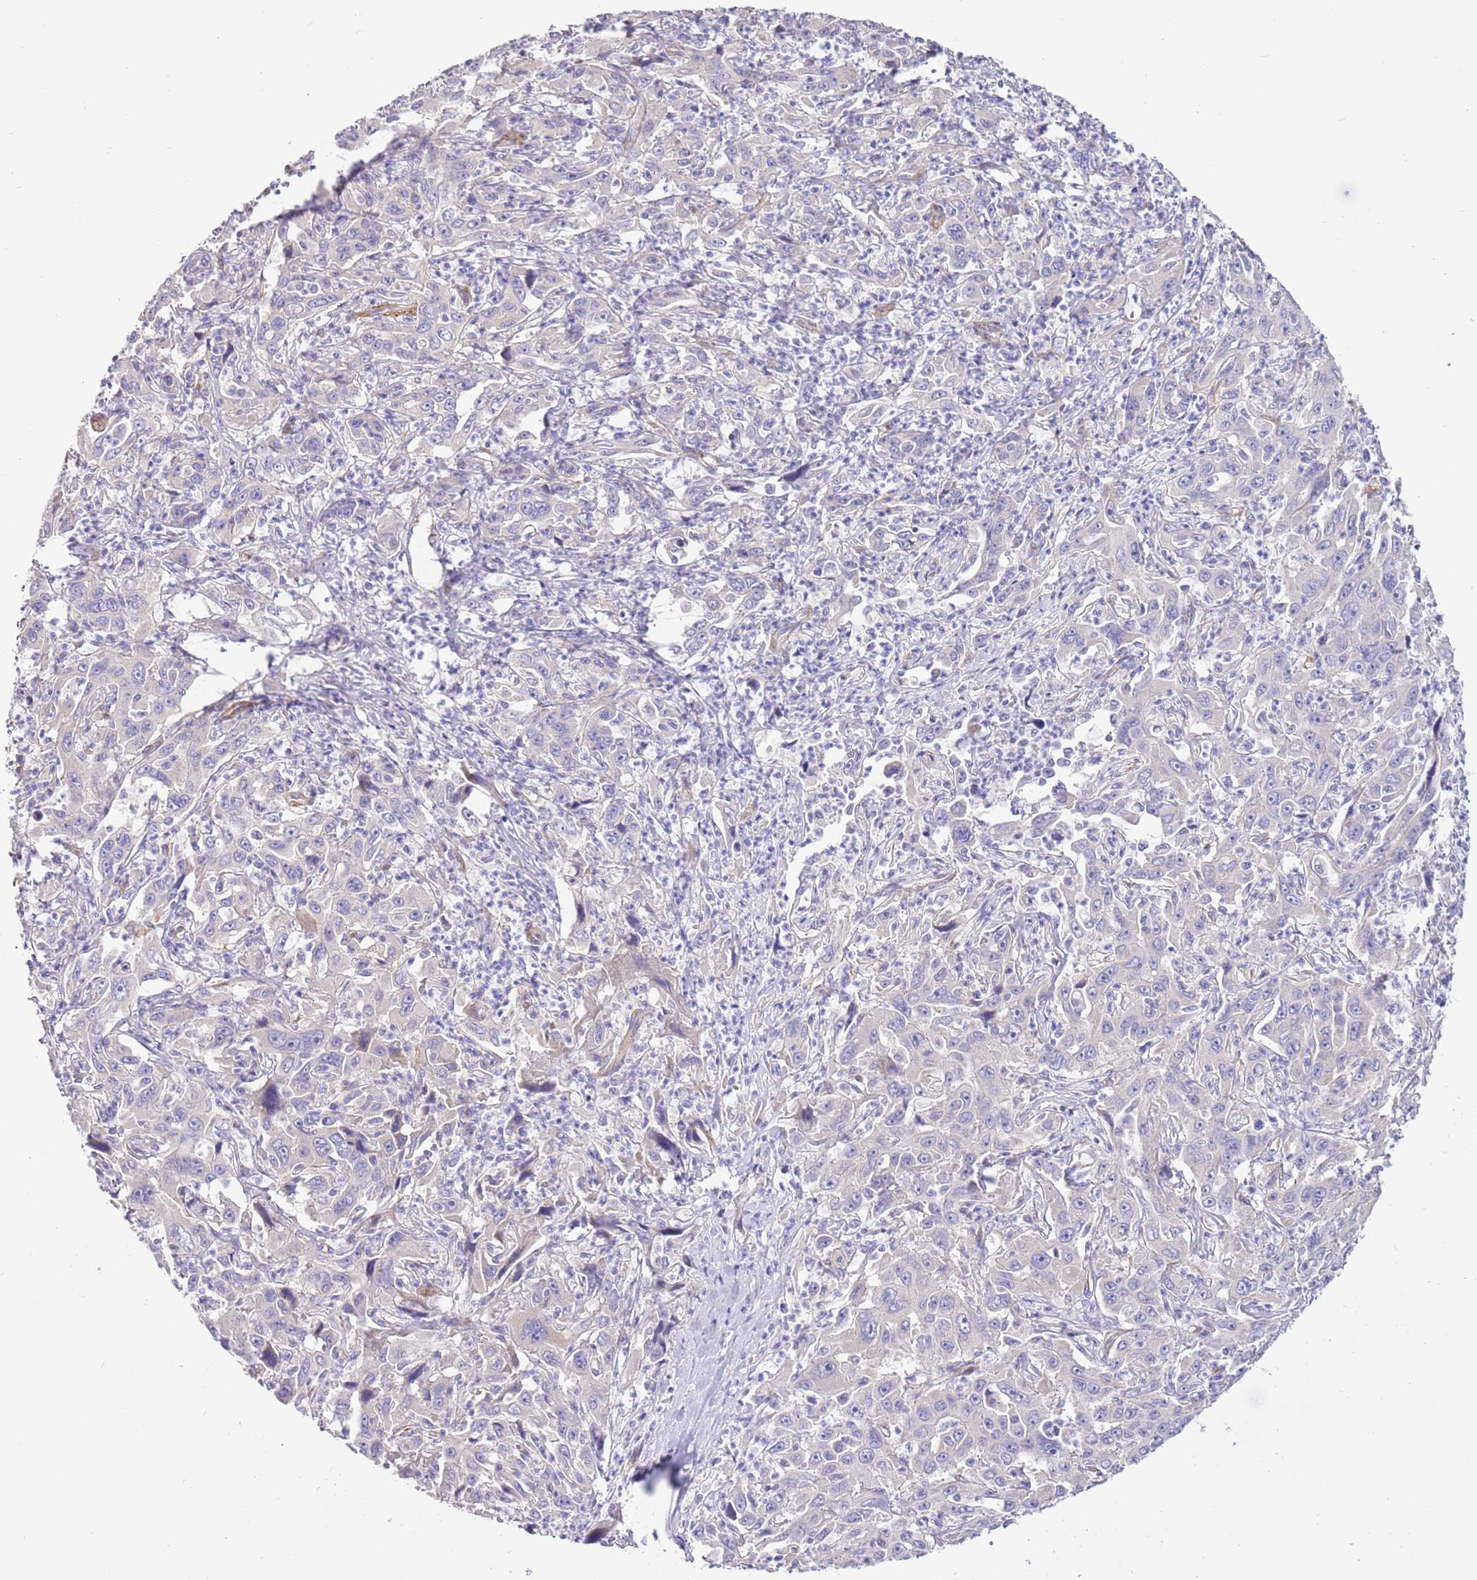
{"staining": {"intensity": "negative", "quantity": "none", "location": "none"}, "tissue": "liver cancer", "cell_type": "Tumor cells", "image_type": "cancer", "snomed": [{"axis": "morphology", "description": "Carcinoma, Hepatocellular, NOS"}, {"axis": "topography", "description": "Liver"}], "caption": "IHC histopathology image of neoplastic tissue: liver hepatocellular carcinoma stained with DAB (3,3'-diaminobenzidine) displays no significant protein expression in tumor cells.", "gene": "SERINC3", "patient": {"sex": "male", "age": 63}}